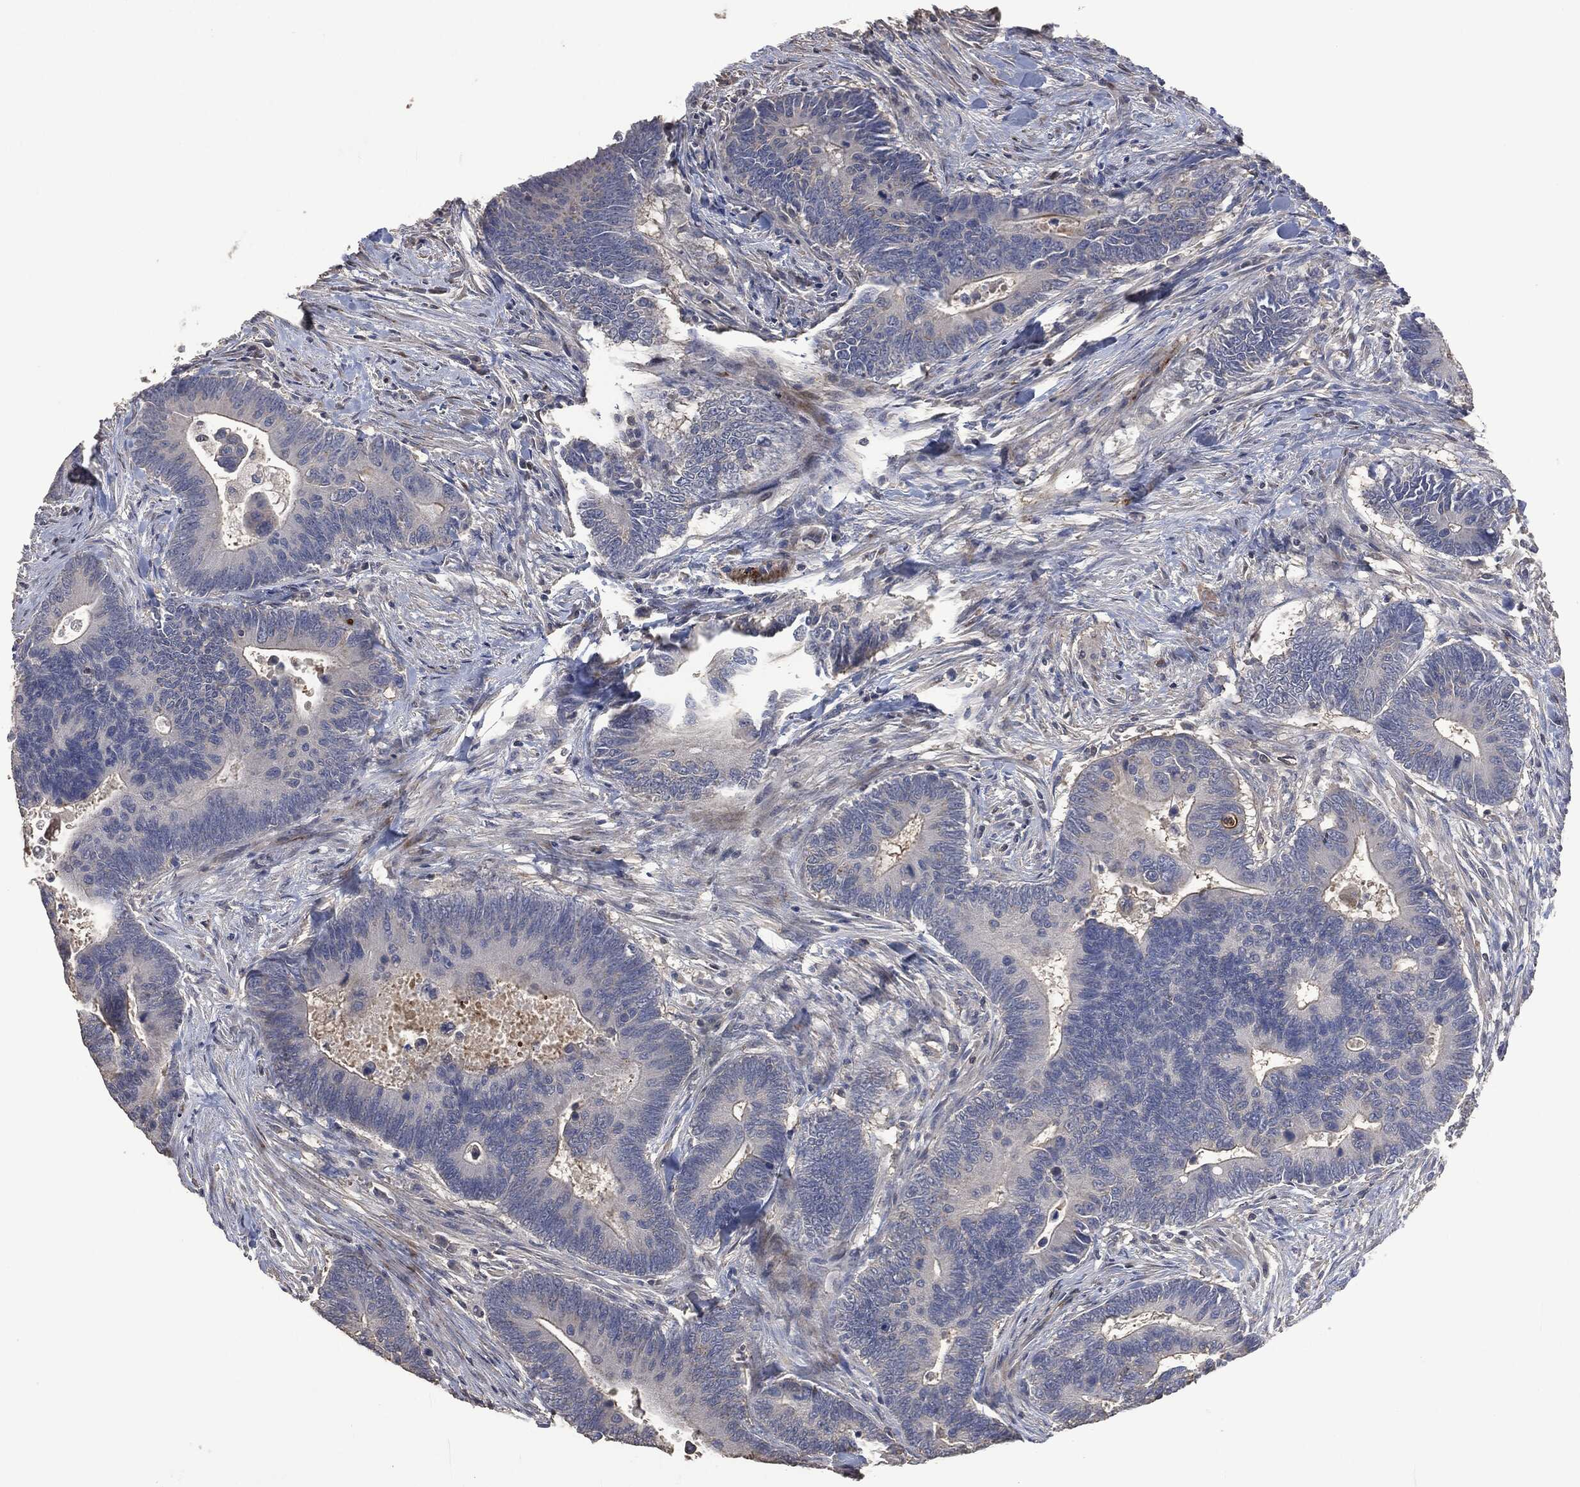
{"staining": {"intensity": "negative", "quantity": "none", "location": "none"}, "tissue": "colorectal cancer", "cell_type": "Tumor cells", "image_type": "cancer", "snomed": [{"axis": "morphology", "description": "Adenocarcinoma, NOS"}, {"axis": "topography", "description": "Colon"}], "caption": "Immunohistochemistry (IHC) histopathology image of human colorectal cancer stained for a protein (brown), which reveals no staining in tumor cells.", "gene": "MSLN", "patient": {"sex": "male", "age": 75}}